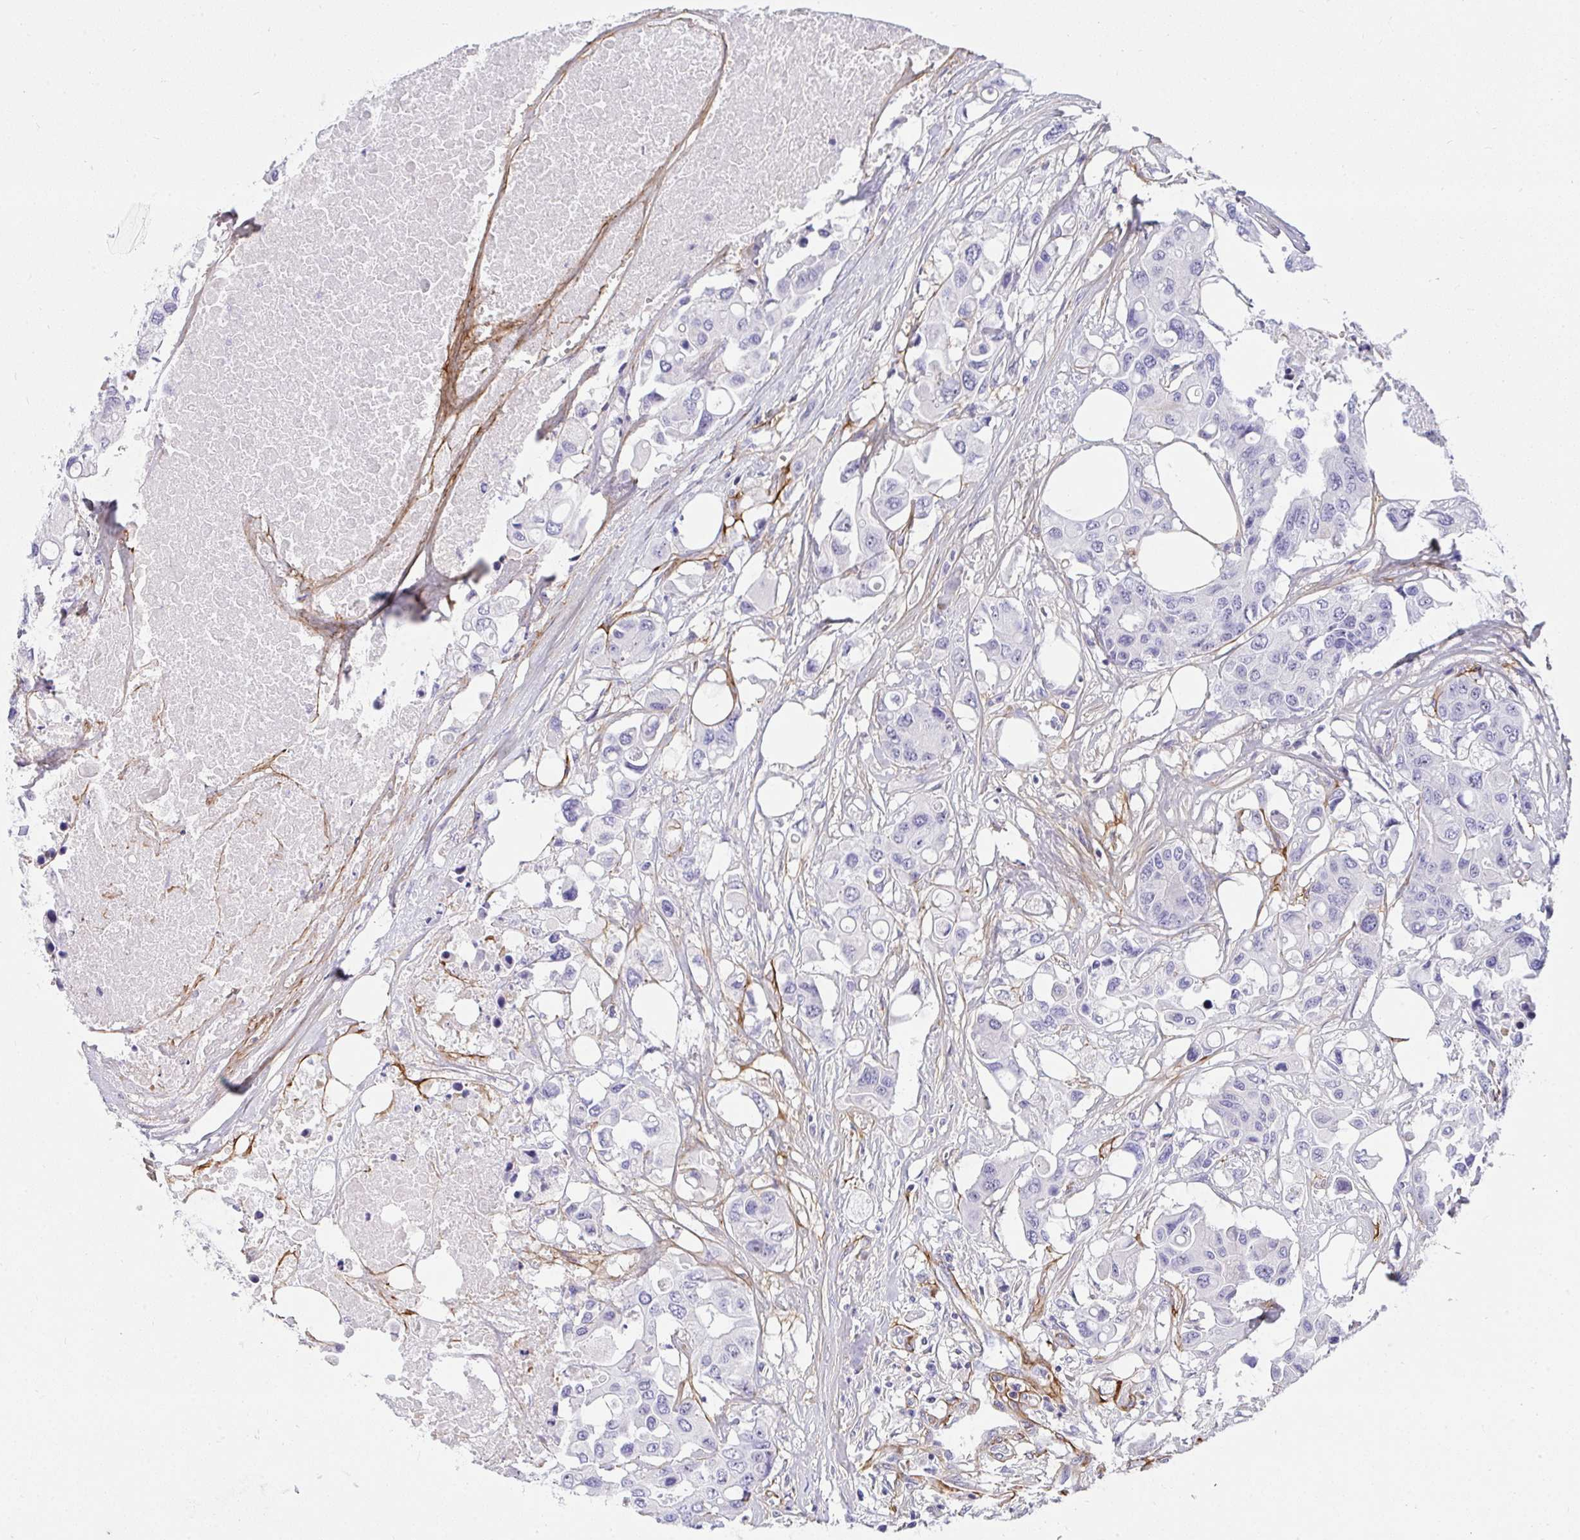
{"staining": {"intensity": "negative", "quantity": "none", "location": "none"}, "tissue": "colorectal cancer", "cell_type": "Tumor cells", "image_type": "cancer", "snomed": [{"axis": "morphology", "description": "Adenocarcinoma, NOS"}, {"axis": "topography", "description": "Colon"}], "caption": "Immunohistochemistry of human colorectal cancer displays no positivity in tumor cells.", "gene": "LHFPL6", "patient": {"sex": "male", "age": 77}}